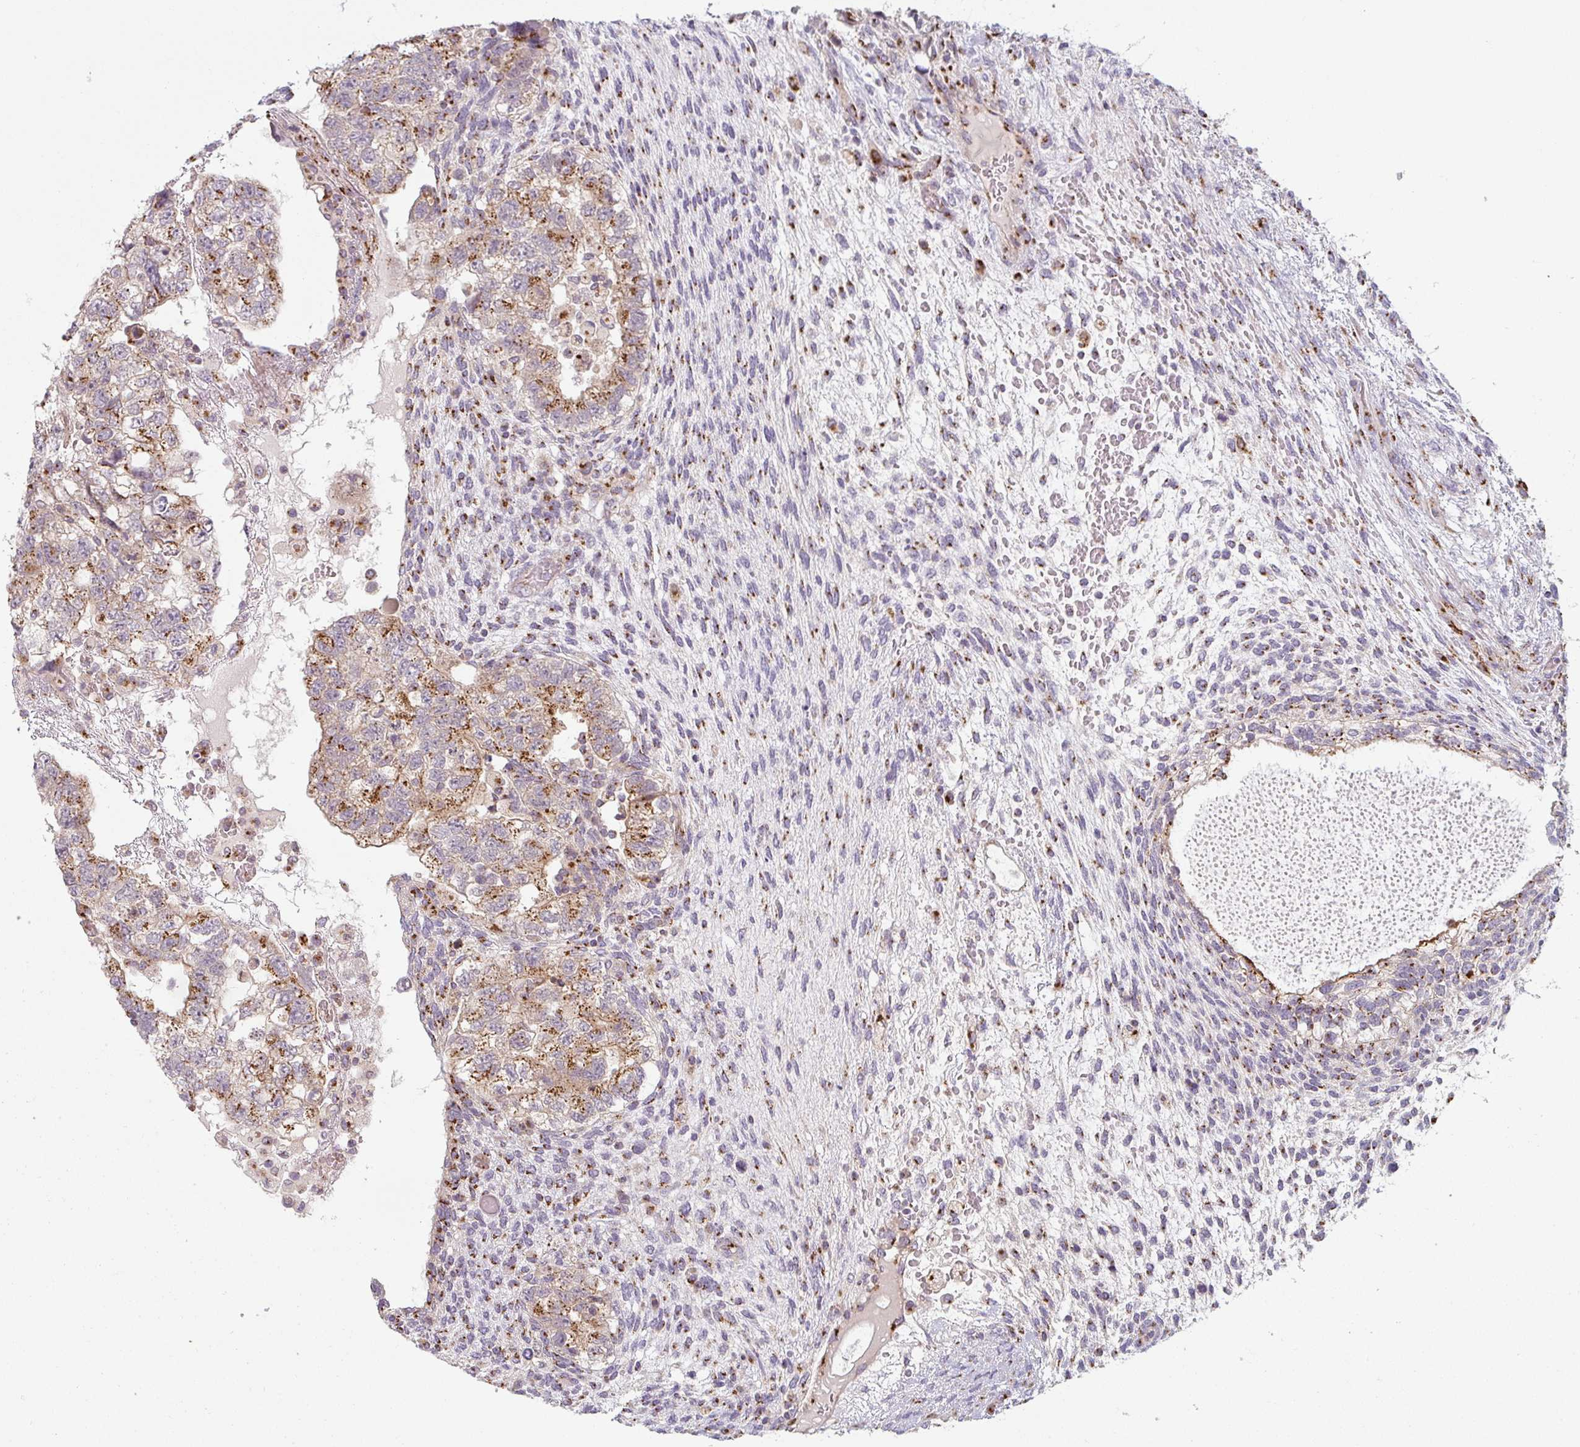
{"staining": {"intensity": "moderate", "quantity": ">75%", "location": "cytoplasmic/membranous"}, "tissue": "testis cancer", "cell_type": "Tumor cells", "image_type": "cancer", "snomed": [{"axis": "morphology", "description": "Normal tissue, NOS"}, {"axis": "morphology", "description": "Carcinoma, Embryonal, NOS"}, {"axis": "topography", "description": "Testis"}], "caption": "A high-resolution photomicrograph shows IHC staining of testis cancer, which shows moderate cytoplasmic/membranous staining in approximately >75% of tumor cells.", "gene": "GVQW3", "patient": {"sex": "male", "age": 36}}